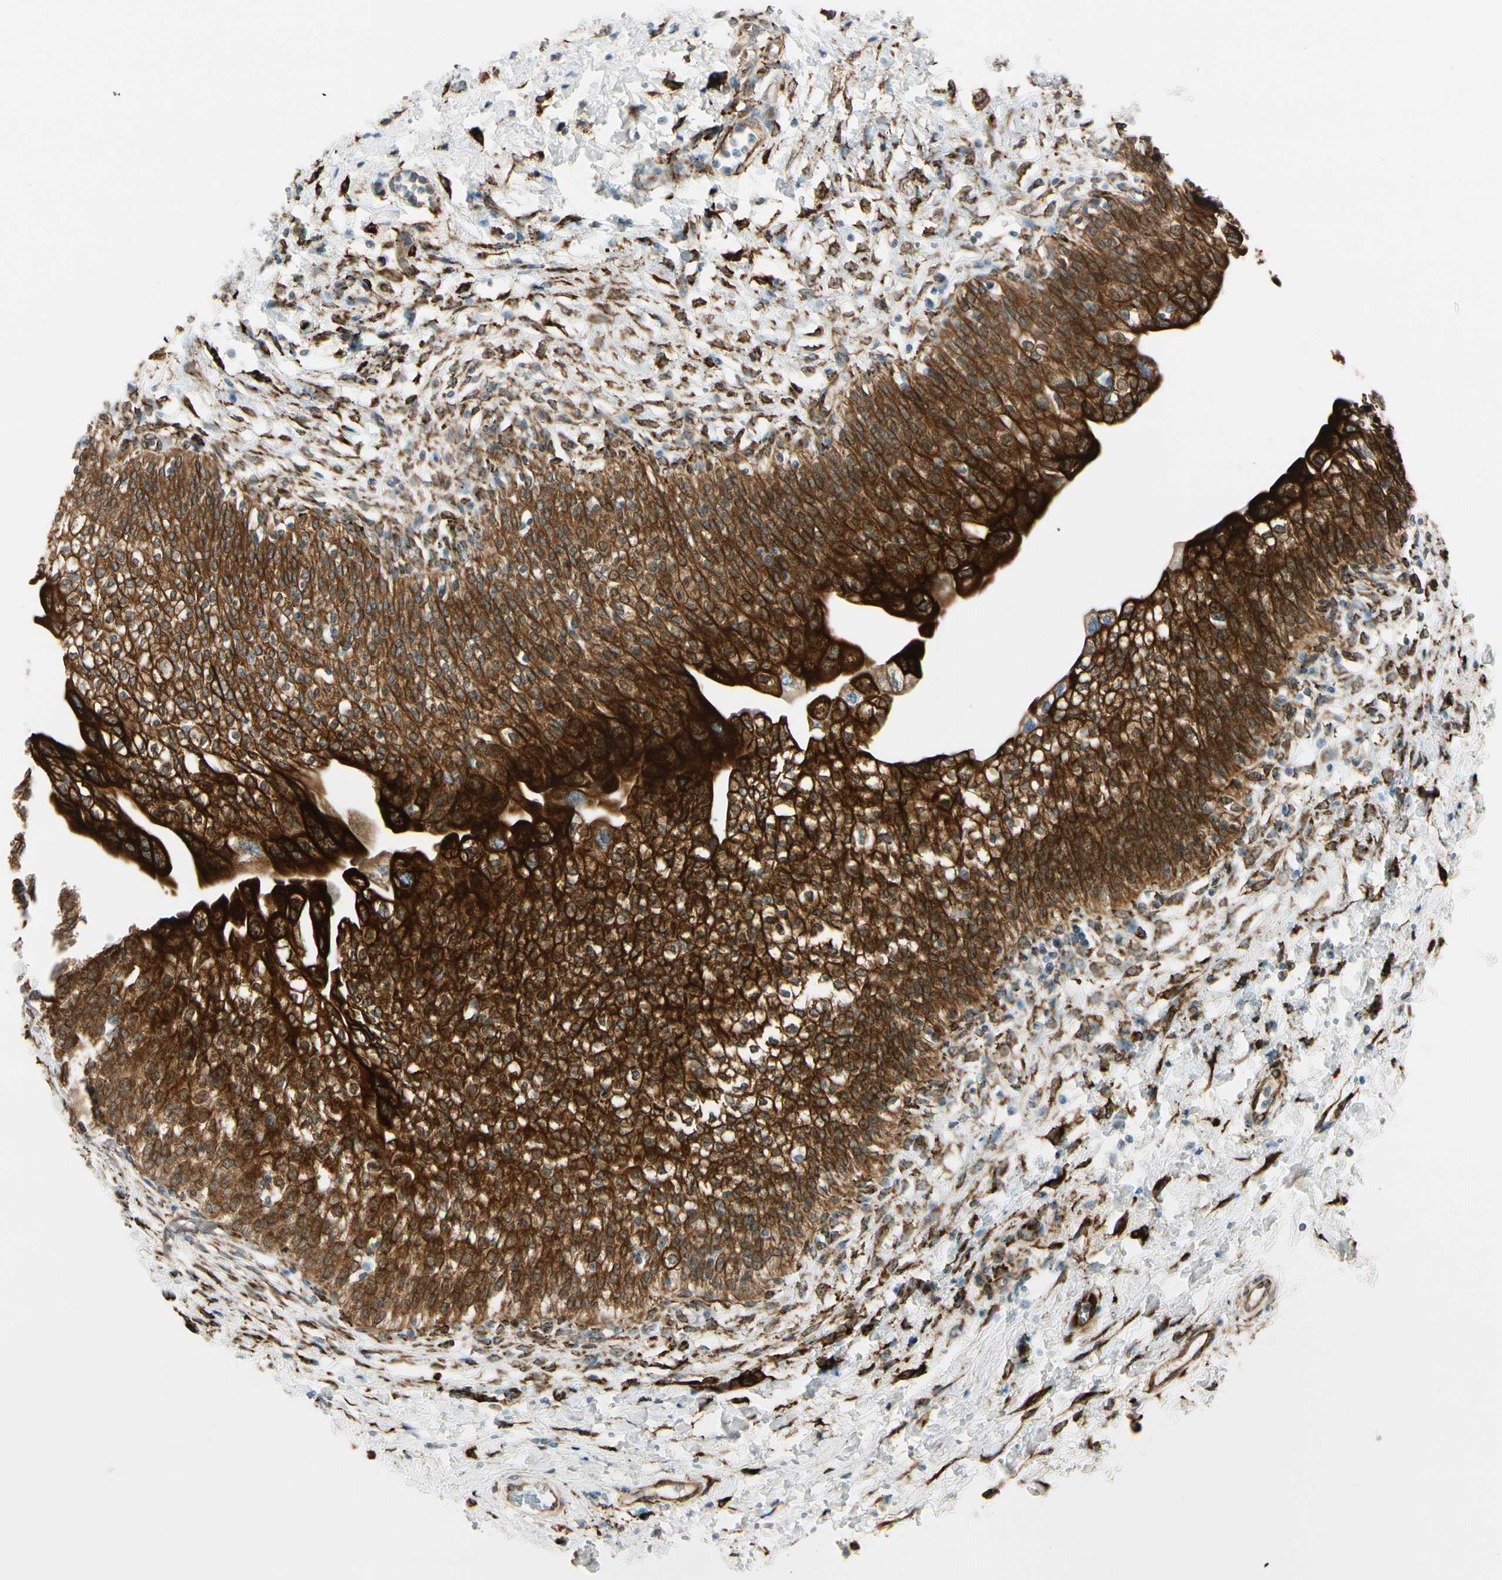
{"staining": {"intensity": "strong", "quantity": ">75%", "location": "cytoplasmic/membranous"}, "tissue": "urinary bladder", "cell_type": "Urothelial cells", "image_type": "normal", "snomed": [{"axis": "morphology", "description": "Normal tissue, NOS"}, {"axis": "topography", "description": "Urinary bladder"}], "caption": "A high-resolution micrograph shows IHC staining of unremarkable urinary bladder, which demonstrates strong cytoplasmic/membranous expression in approximately >75% of urothelial cells.", "gene": "FKBP7", "patient": {"sex": "male", "age": 55}}